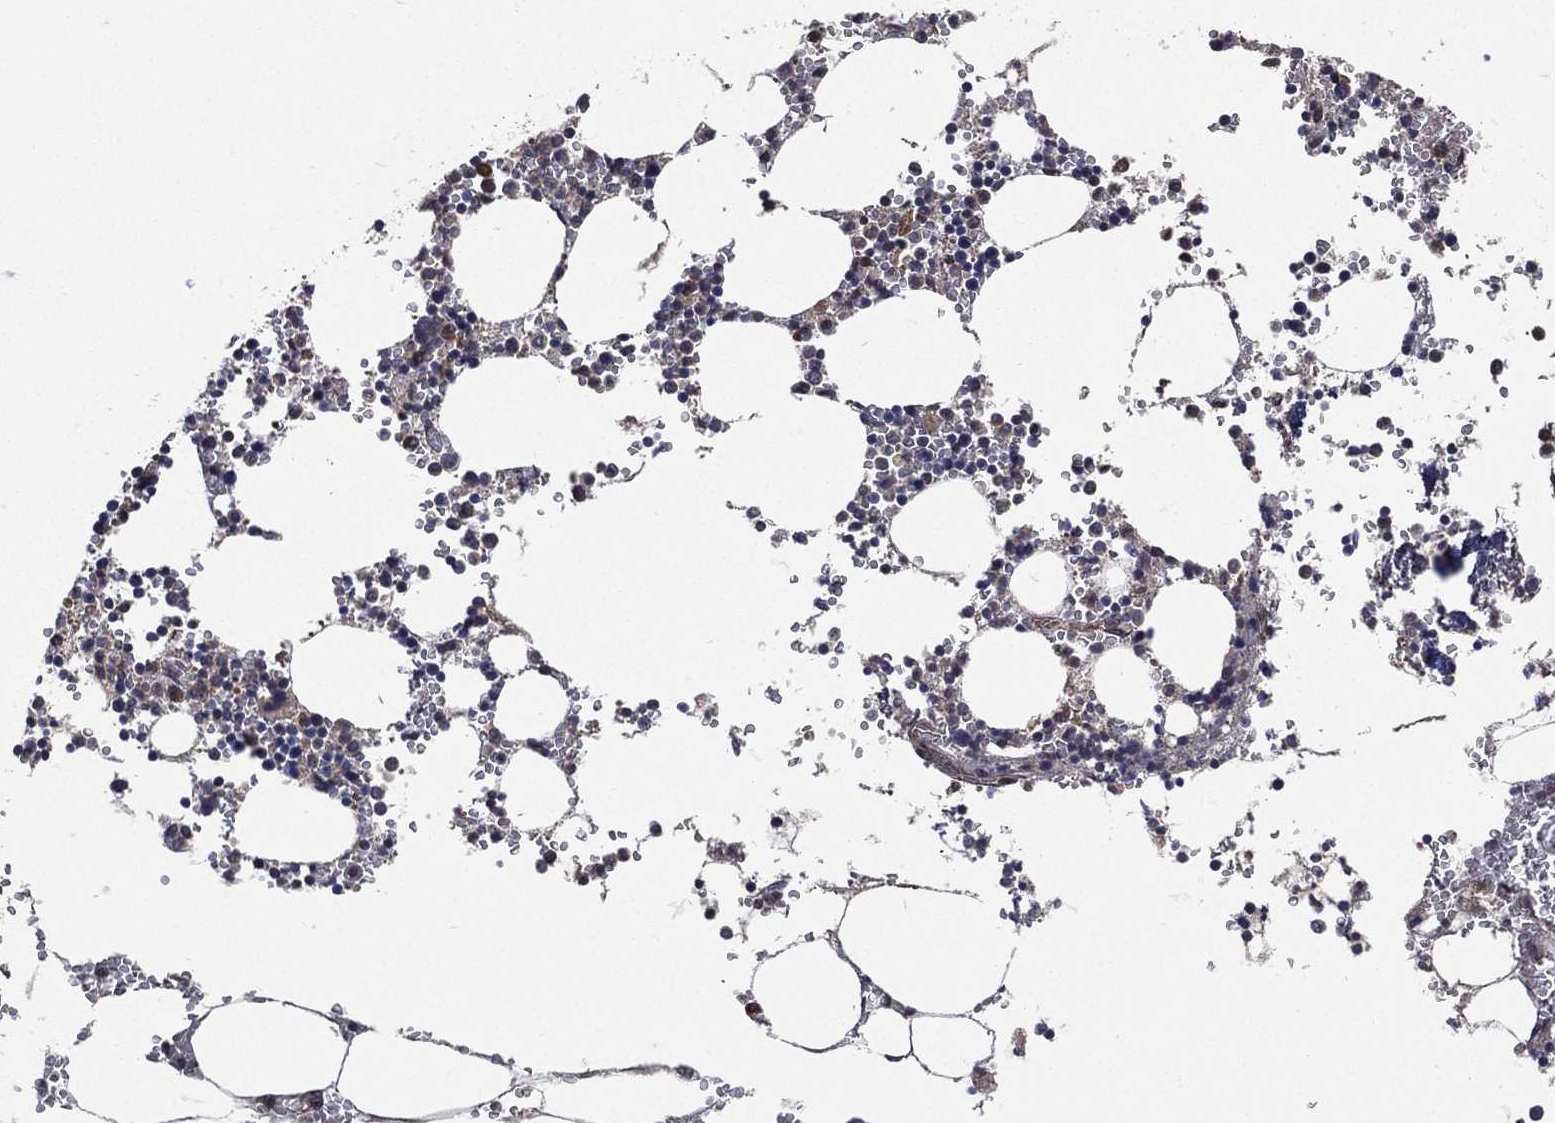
{"staining": {"intensity": "strong", "quantity": "<25%", "location": "cytoplasmic/membranous,nuclear"}, "tissue": "bone marrow", "cell_type": "Hematopoietic cells", "image_type": "normal", "snomed": [{"axis": "morphology", "description": "Normal tissue, NOS"}, {"axis": "topography", "description": "Bone marrow"}], "caption": "An immunohistochemistry (IHC) image of benign tissue is shown. Protein staining in brown labels strong cytoplasmic/membranous,nuclear positivity in bone marrow within hematopoietic cells. (Brightfield microscopy of DAB IHC at high magnification).", "gene": "RAB11FIP4", "patient": {"sex": "female", "age": 64}}